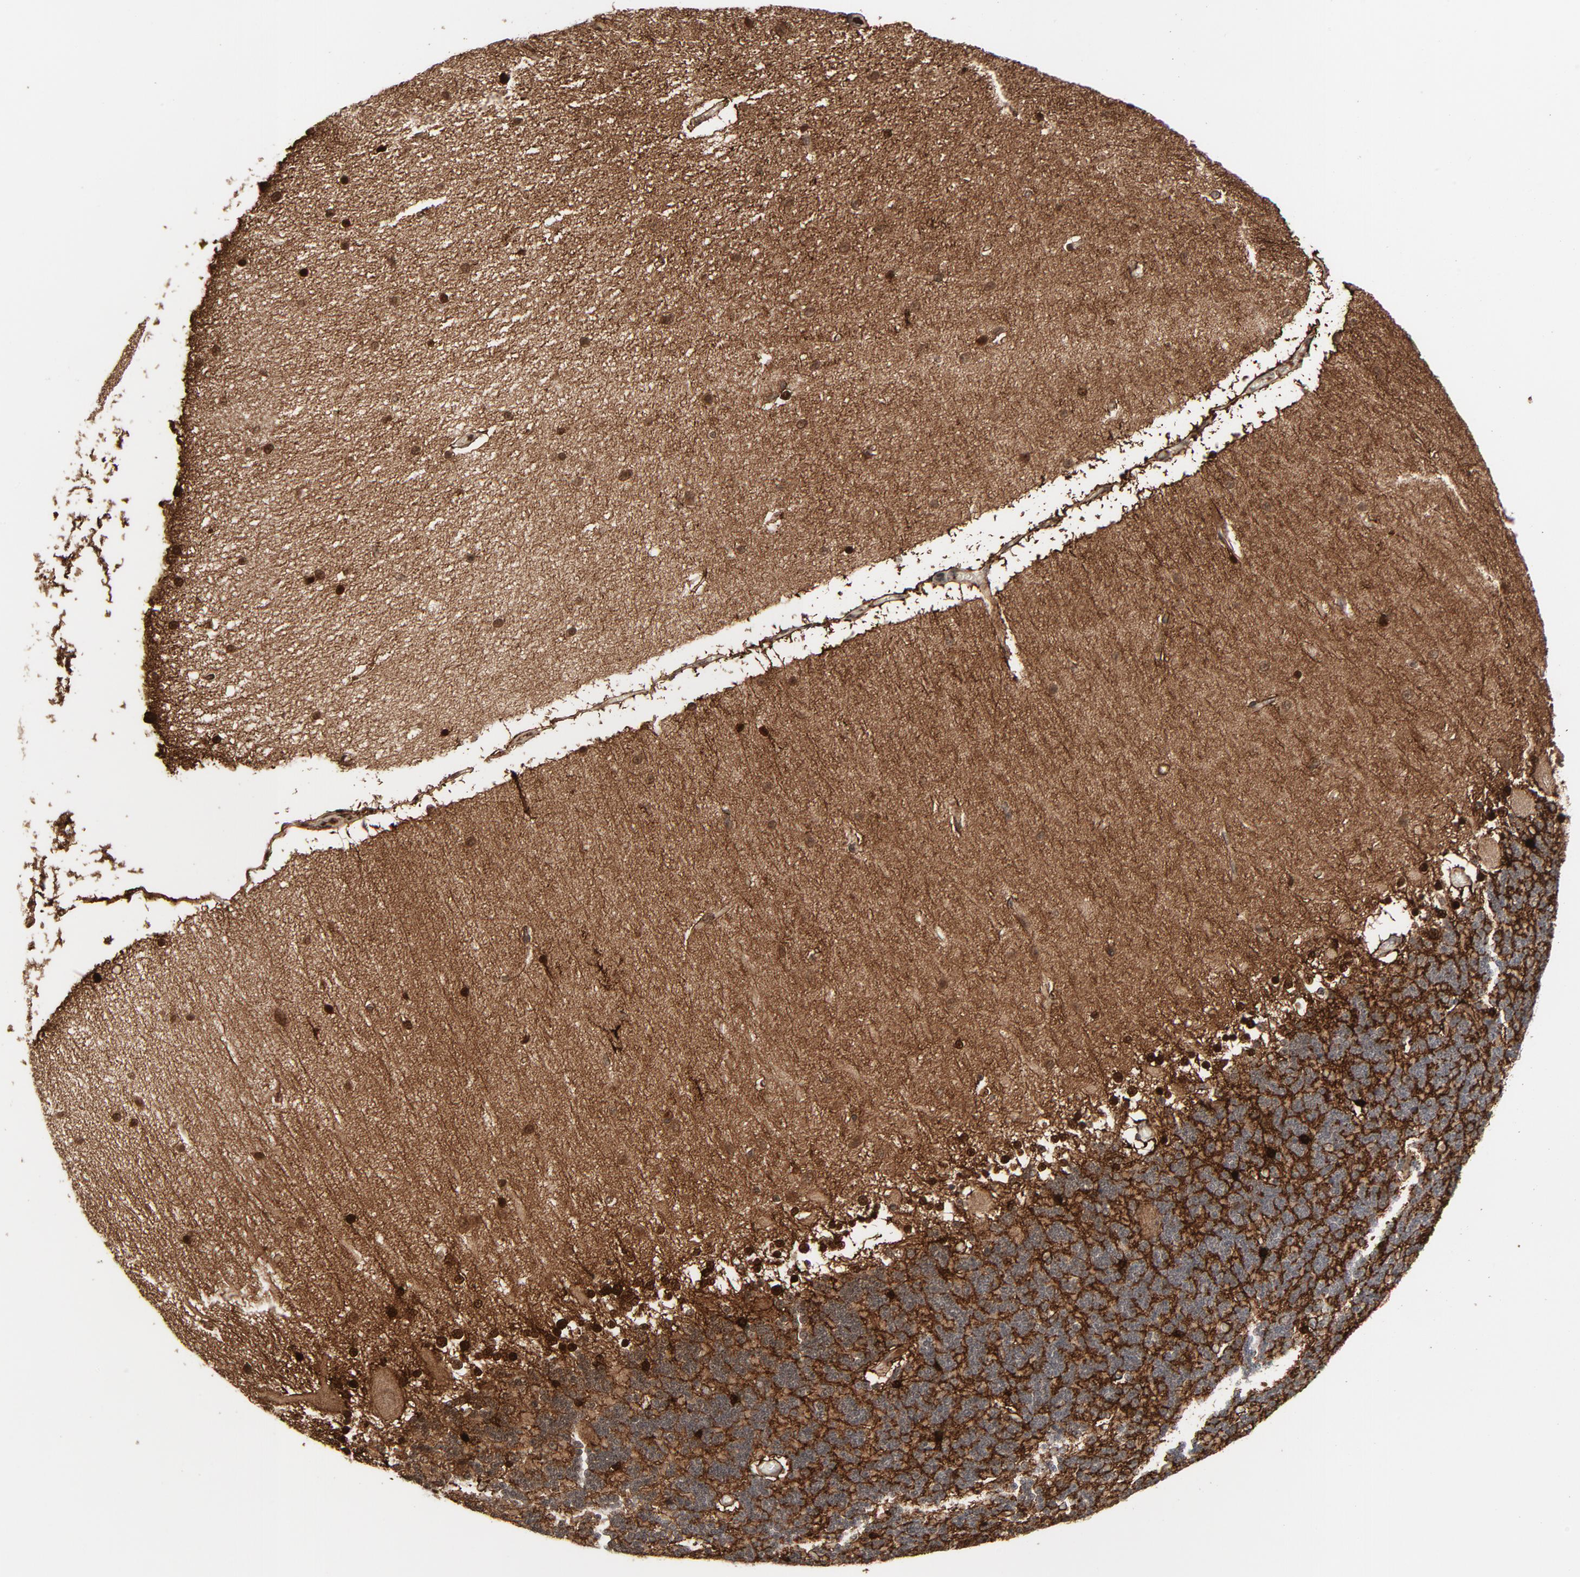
{"staining": {"intensity": "strong", "quantity": ">75%", "location": "cytoplasmic/membranous"}, "tissue": "cerebellum", "cell_type": "Cells in granular layer", "image_type": "normal", "snomed": [{"axis": "morphology", "description": "Normal tissue, NOS"}, {"axis": "topography", "description": "Cerebellum"}], "caption": "This micrograph demonstrates normal cerebellum stained with immunohistochemistry (IHC) to label a protein in brown. The cytoplasmic/membranous of cells in granular layer show strong positivity for the protein. Nuclei are counter-stained blue.", "gene": "MT3", "patient": {"sex": "female", "age": 54}}